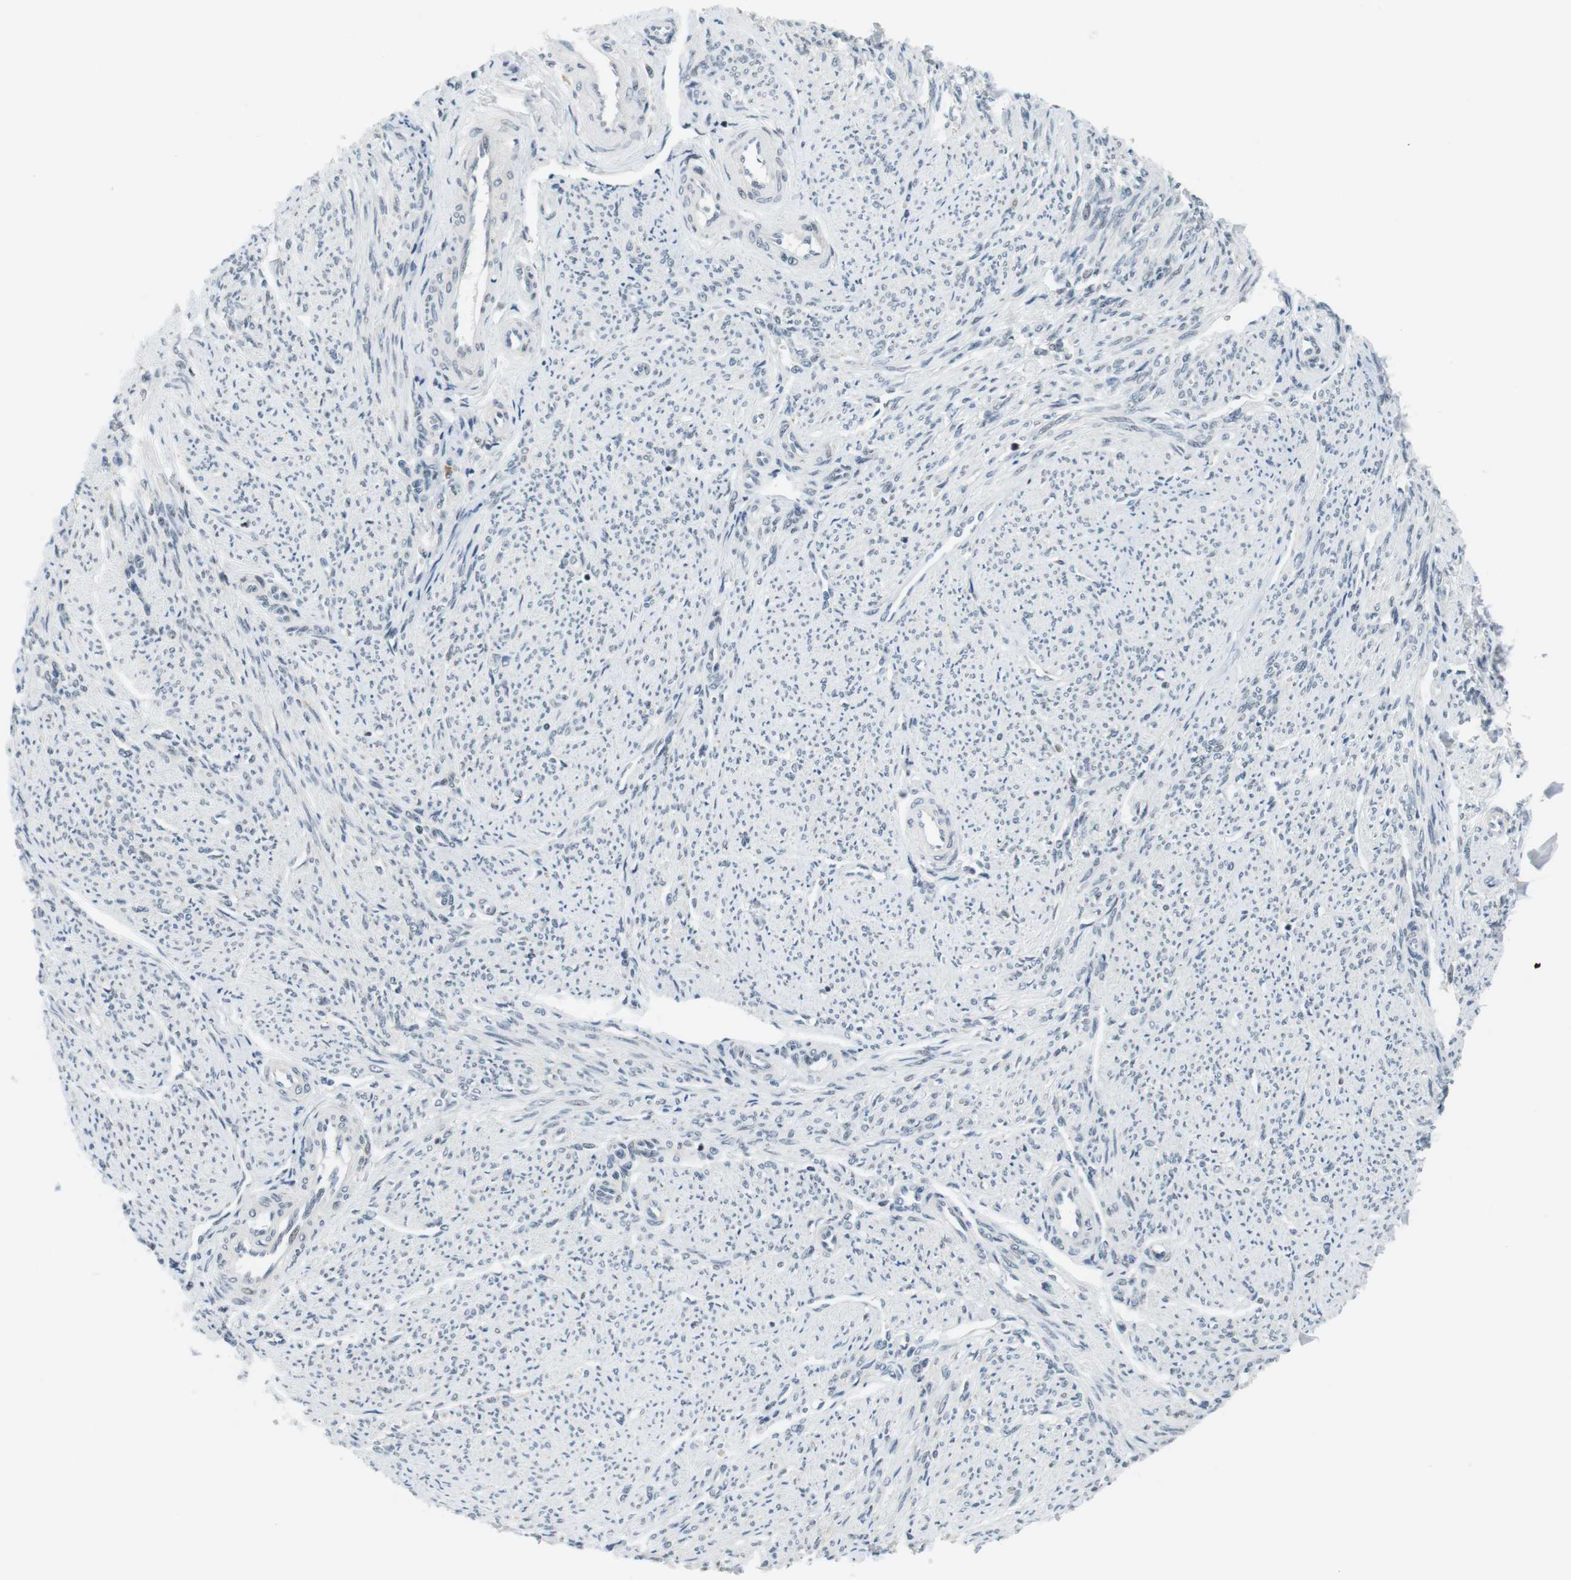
{"staining": {"intensity": "negative", "quantity": "none", "location": "none"}, "tissue": "smooth muscle", "cell_type": "Smooth muscle cells", "image_type": "normal", "snomed": [{"axis": "morphology", "description": "Normal tissue, NOS"}, {"axis": "topography", "description": "Smooth muscle"}], "caption": "A histopathology image of smooth muscle stained for a protein exhibits no brown staining in smooth muscle cells. (Stains: DAB immunohistochemistry (IHC) with hematoxylin counter stain, Microscopy: brightfield microscopy at high magnification).", "gene": "RNF38", "patient": {"sex": "female", "age": 65}}